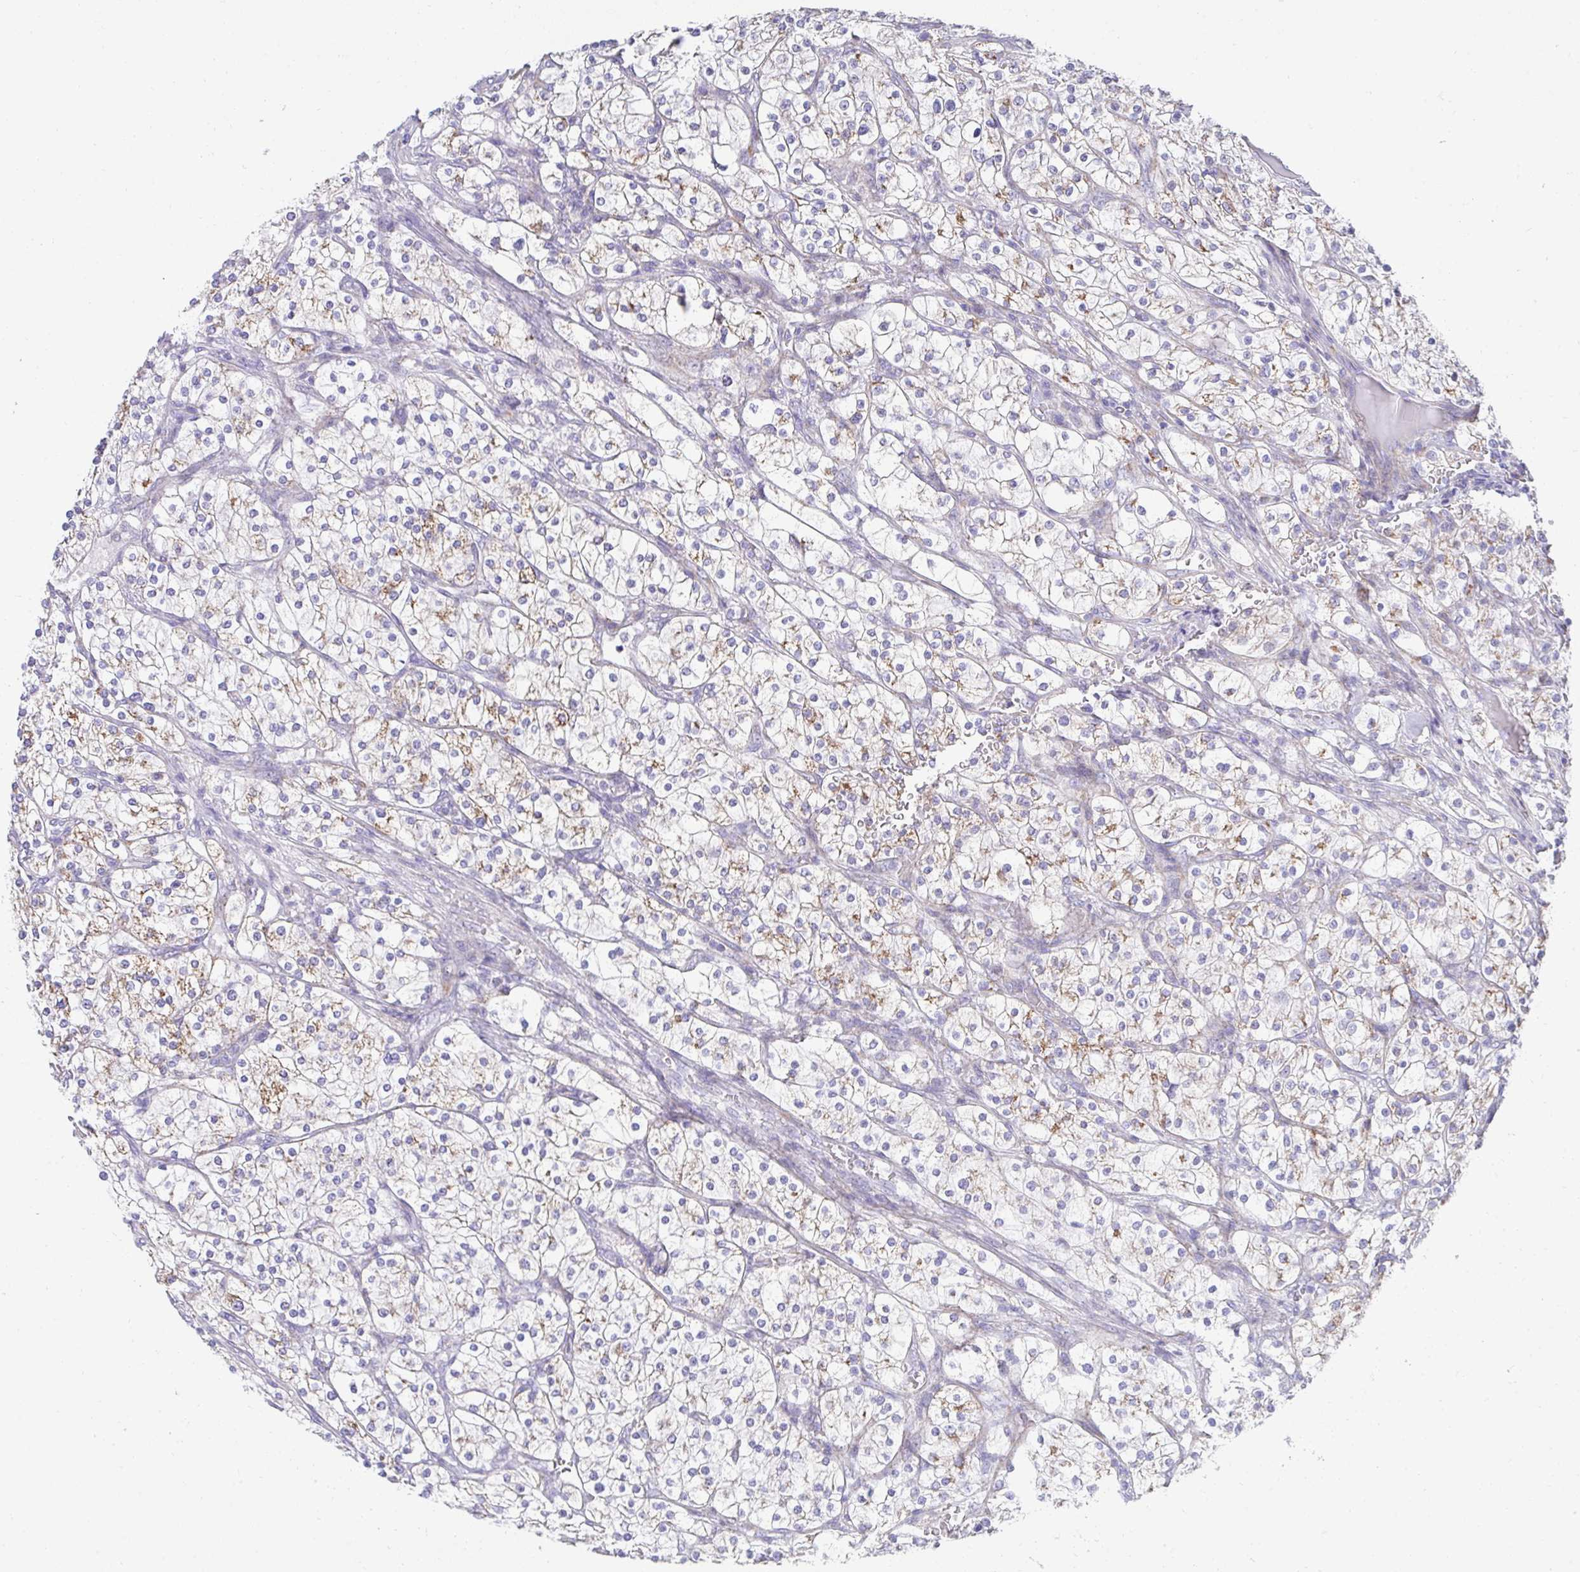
{"staining": {"intensity": "moderate", "quantity": "25%-75%", "location": "cytoplasmic/membranous"}, "tissue": "renal cancer", "cell_type": "Tumor cells", "image_type": "cancer", "snomed": [{"axis": "morphology", "description": "Adenocarcinoma, NOS"}, {"axis": "topography", "description": "Kidney"}], "caption": "Immunohistochemistry (IHC) (DAB (3,3'-diaminobenzidine)) staining of renal adenocarcinoma exhibits moderate cytoplasmic/membranous protein staining in approximately 25%-75% of tumor cells.", "gene": "PRRG3", "patient": {"sex": "male", "age": 80}}